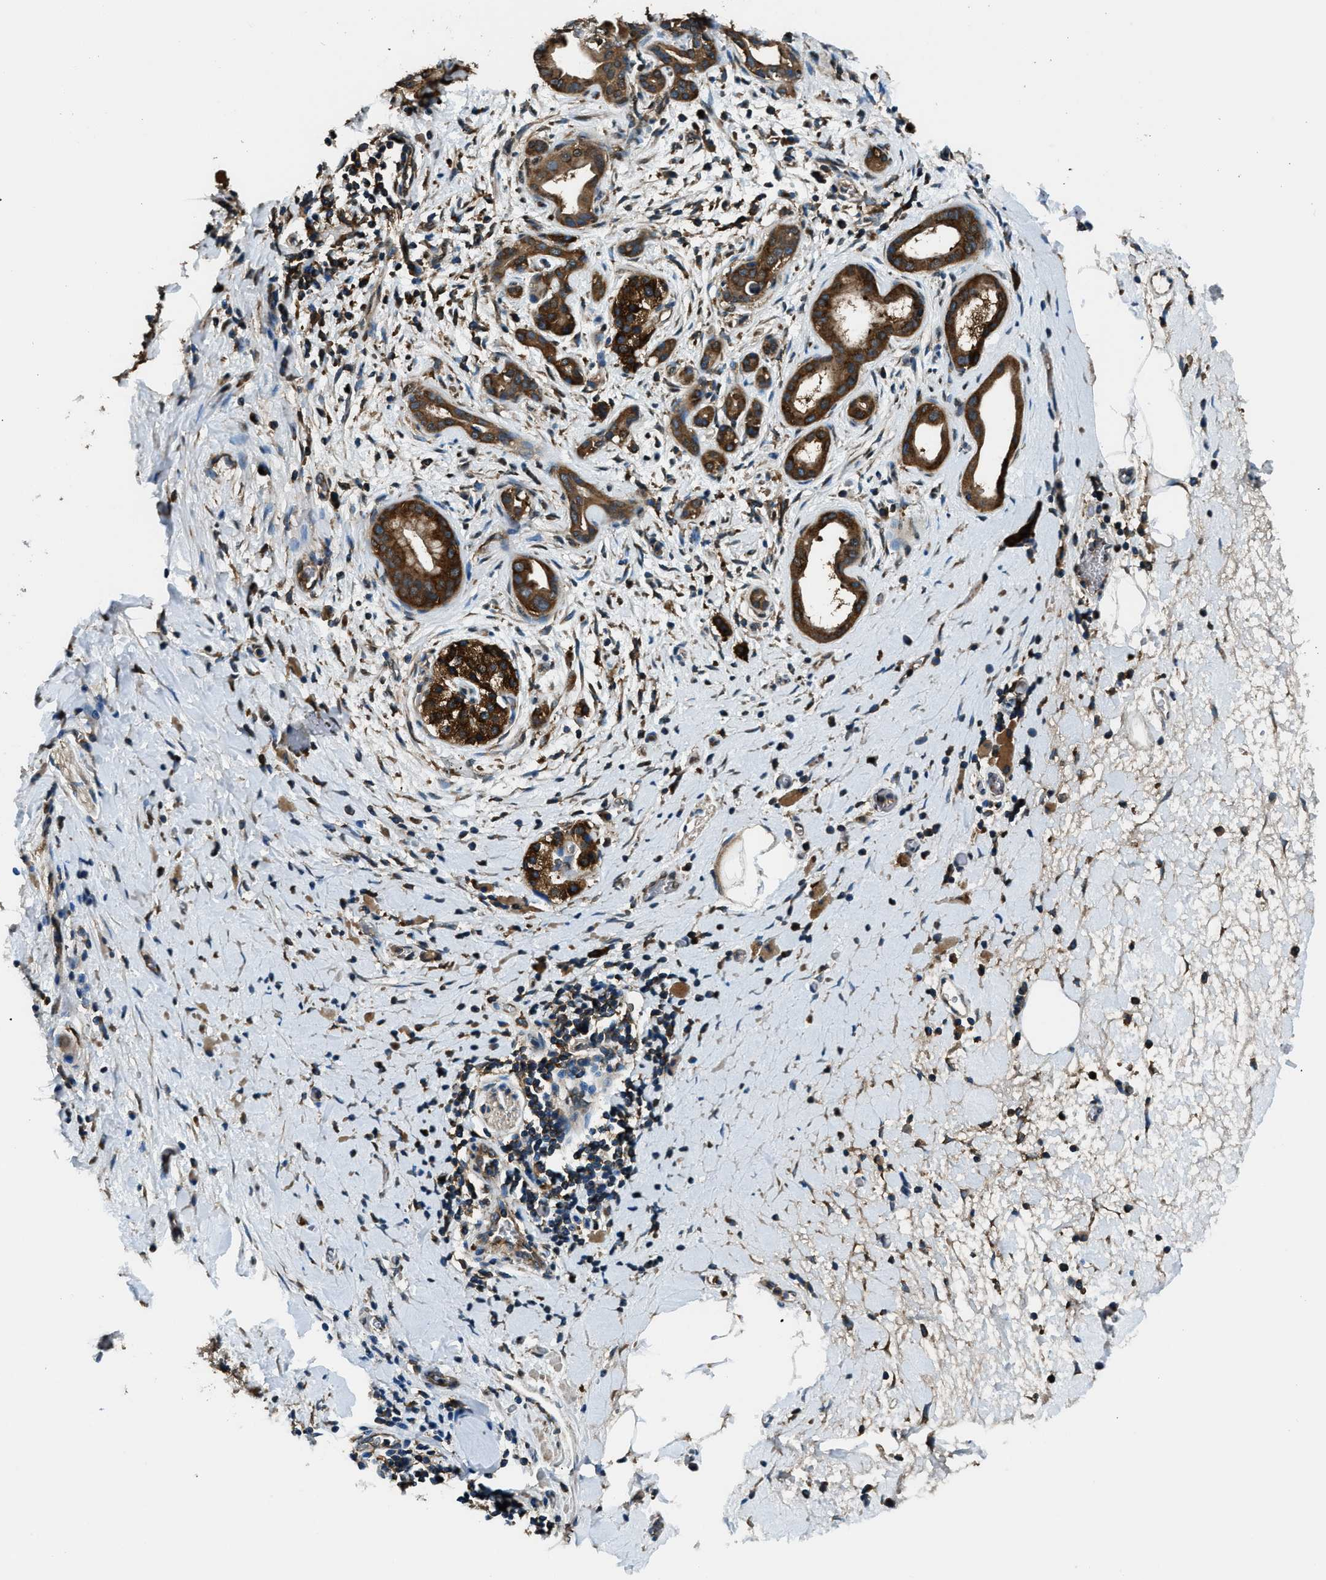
{"staining": {"intensity": "strong", "quantity": ">75%", "location": "cytoplasmic/membranous"}, "tissue": "pancreatic cancer", "cell_type": "Tumor cells", "image_type": "cancer", "snomed": [{"axis": "morphology", "description": "Adenocarcinoma, NOS"}, {"axis": "topography", "description": "Pancreas"}], "caption": "This micrograph reveals pancreatic adenocarcinoma stained with IHC to label a protein in brown. The cytoplasmic/membranous of tumor cells show strong positivity for the protein. Nuclei are counter-stained blue.", "gene": "ARFGAP2", "patient": {"sex": "male", "age": 55}}